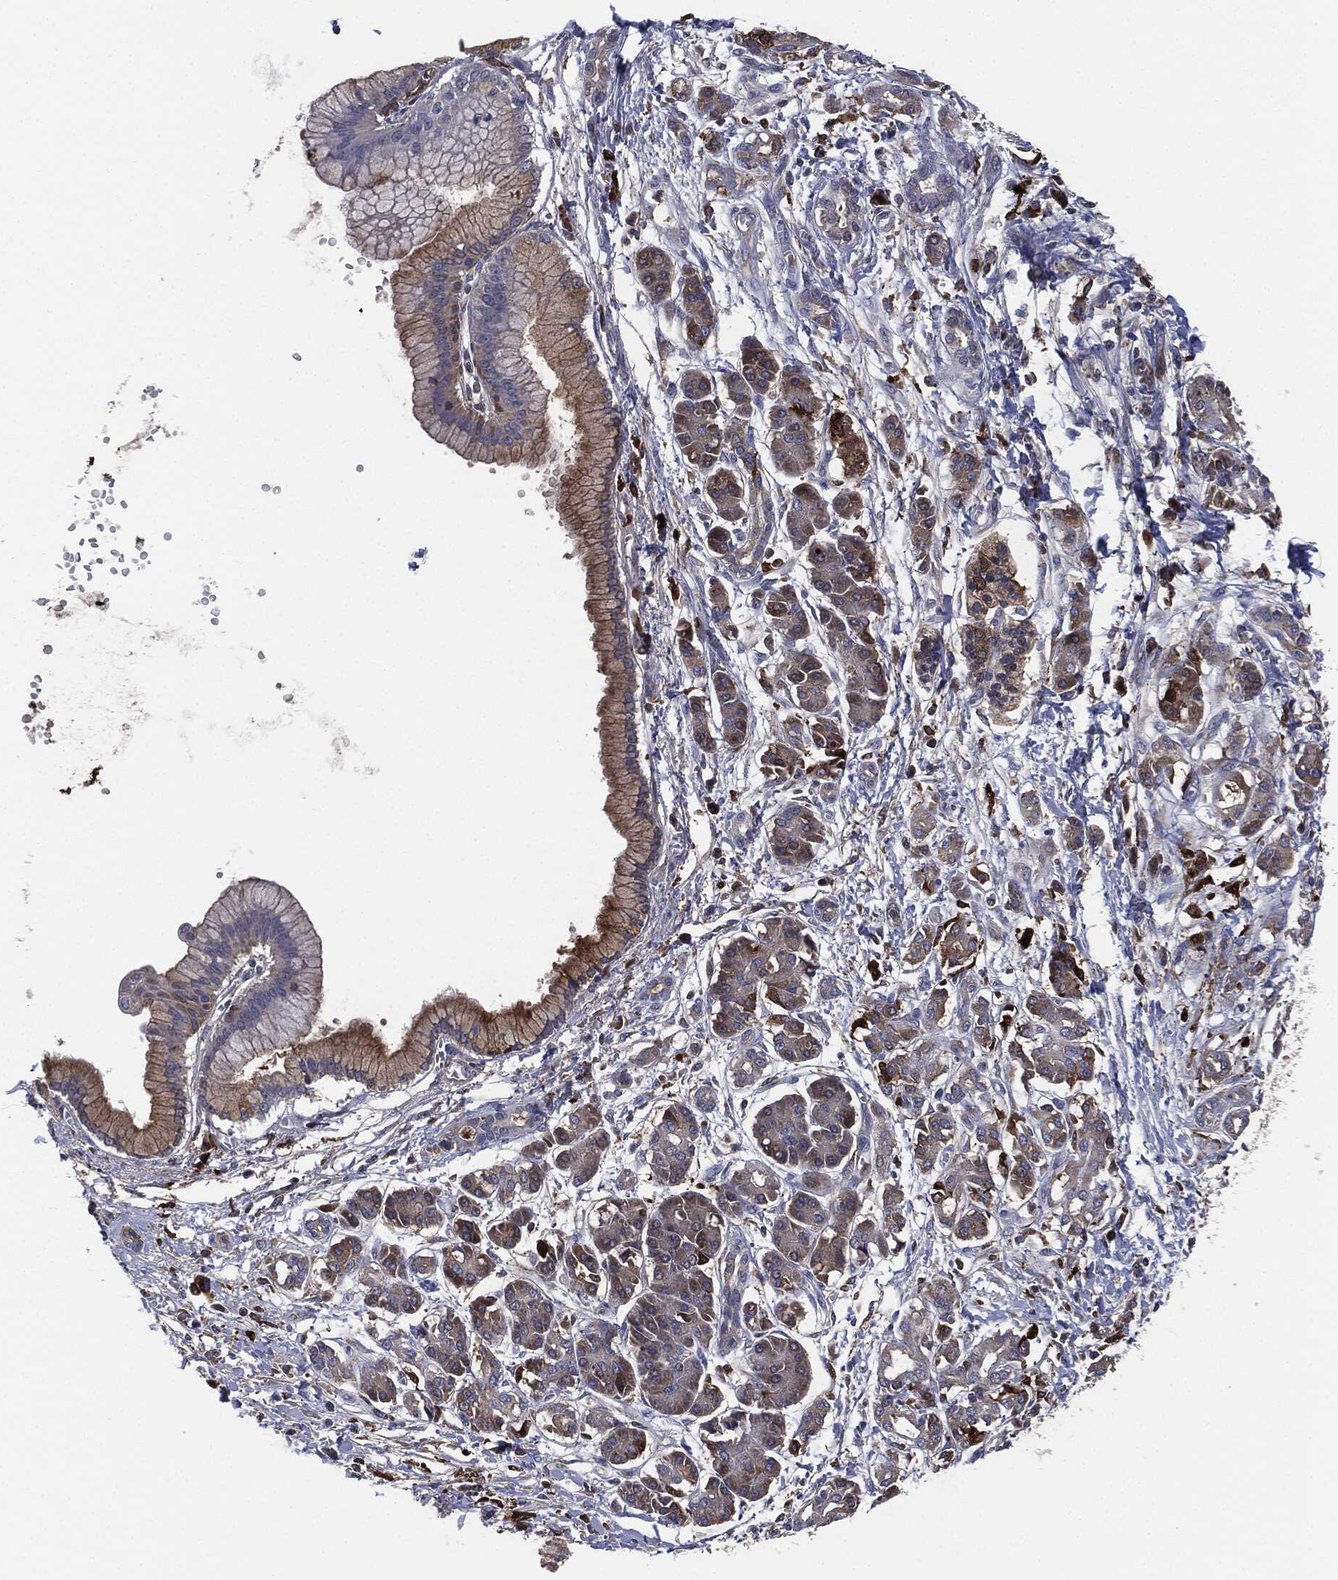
{"staining": {"intensity": "moderate", "quantity": "<25%", "location": "cytoplasmic/membranous"}, "tissue": "pancreatic cancer", "cell_type": "Tumor cells", "image_type": "cancer", "snomed": [{"axis": "morphology", "description": "Adenocarcinoma, NOS"}, {"axis": "topography", "description": "Pancreas"}], "caption": "Adenocarcinoma (pancreatic) tissue demonstrates moderate cytoplasmic/membranous expression in approximately <25% of tumor cells, visualized by immunohistochemistry.", "gene": "TMEM11", "patient": {"sex": "male", "age": 72}}